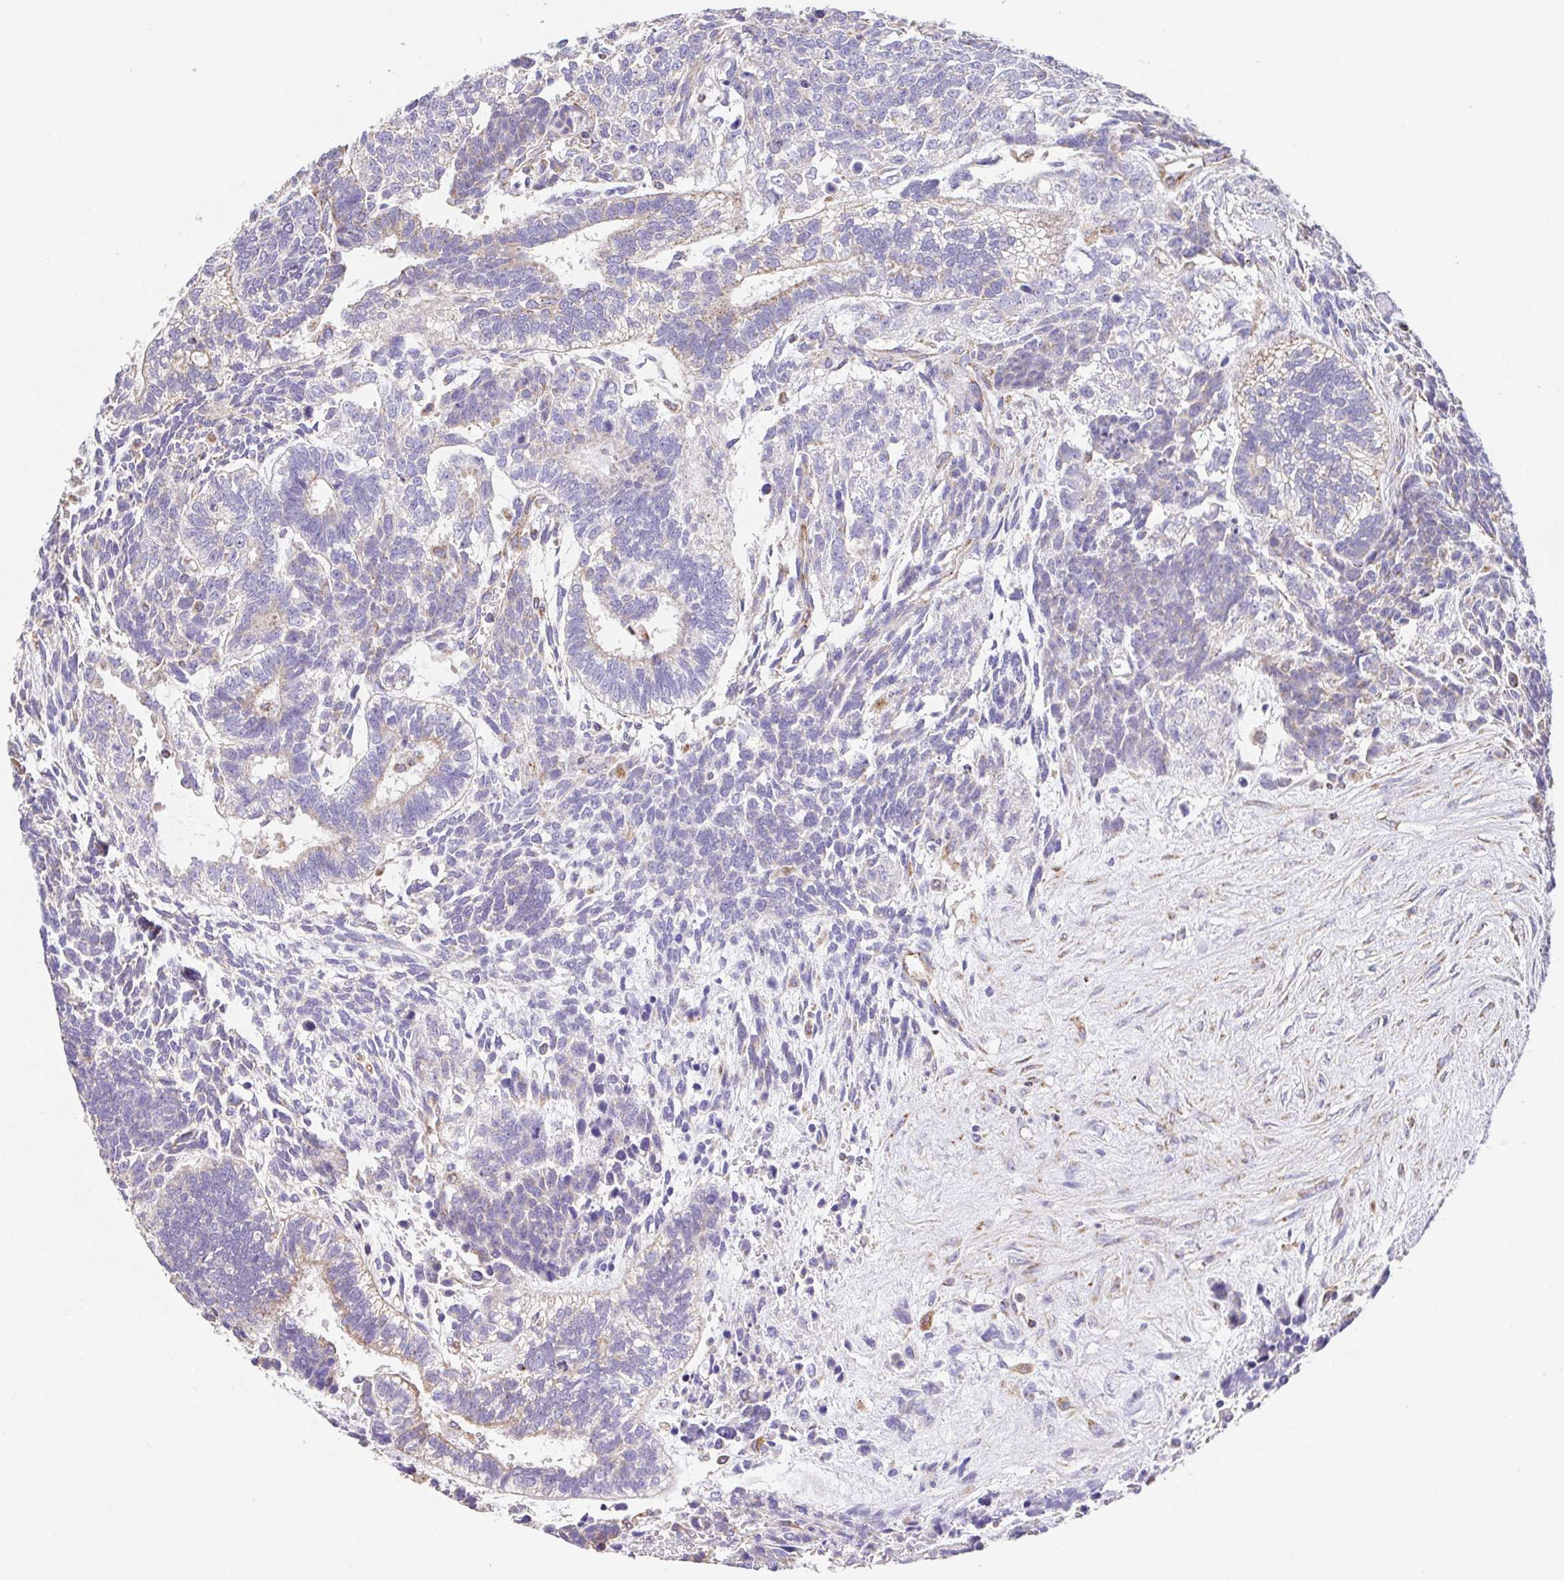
{"staining": {"intensity": "weak", "quantity": "<25%", "location": "cytoplasmic/membranous"}, "tissue": "testis cancer", "cell_type": "Tumor cells", "image_type": "cancer", "snomed": [{"axis": "morphology", "description": "Carcinoma, Embryonal, NOS"}, {"axis": "topography", "description": "Testis"}], "caption": "This is a histopathology image of immunohistochemistry (IHC) staining of testis embryonal carcinoma, which shows no expression in tumor cells. The staining was performed using DAB to visualize the protein expression in brown, while the nuclei were stained in blue with hematoxylin (Magnification: 20x).", "gene": "GINM1", "patient": {"sex": "male", "age": 23}}